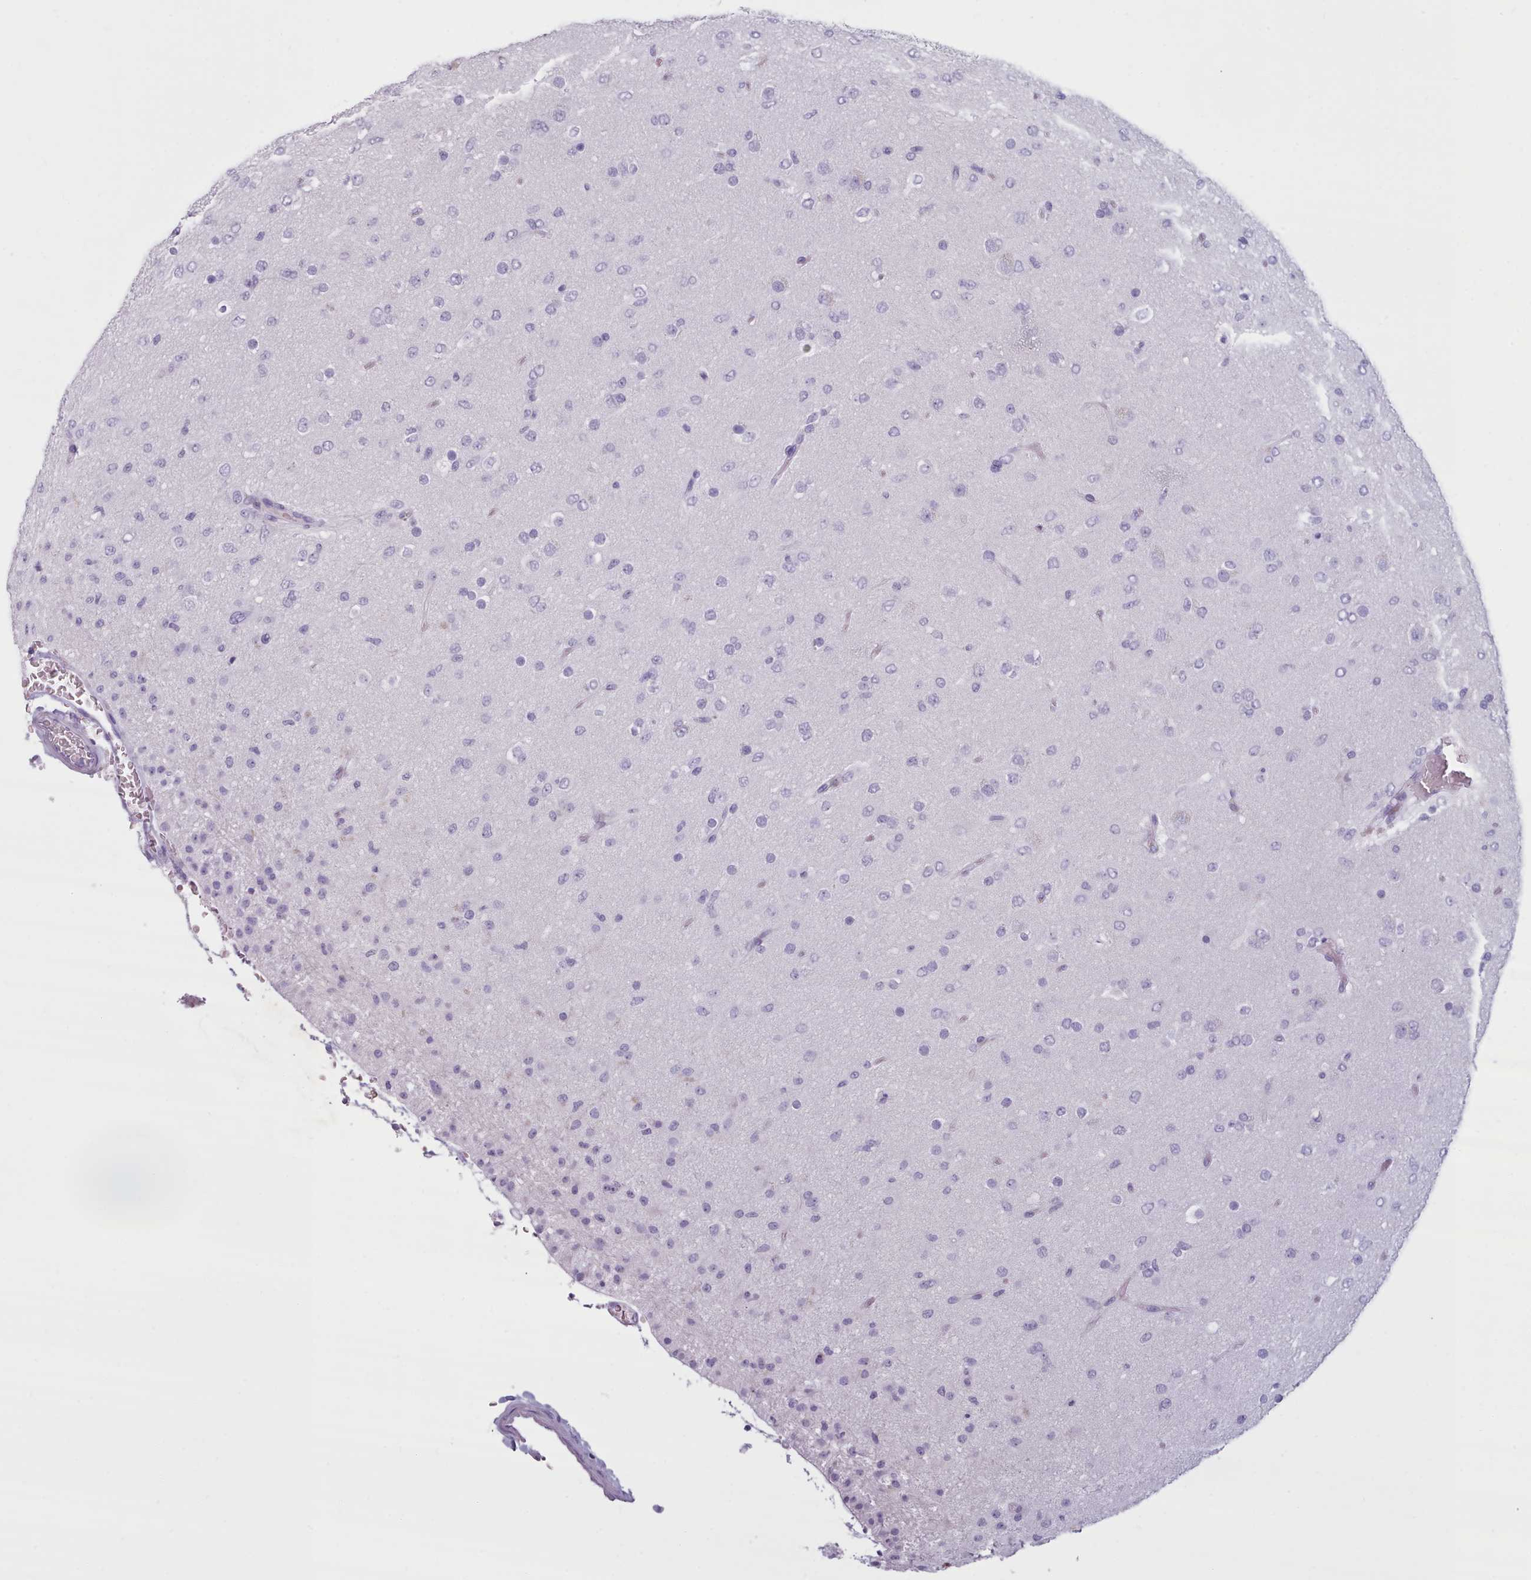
{"staining": {"intensity": "negative", "quantity": "none", "location": "none"}, "tissue": "glioma", "cell_type": "Tumor cells", "image_type": "cancer", "snomed": [{"axis": "morphology", "description": "Glioma, malignant, Low grade"}, {"axis": "topography", "description": "Brain"}], "caption": "Tumor cells are negative for protein expression in human glioma.", "gene": "ZNF43", "patient": {"sex": "male", "age": 65}}